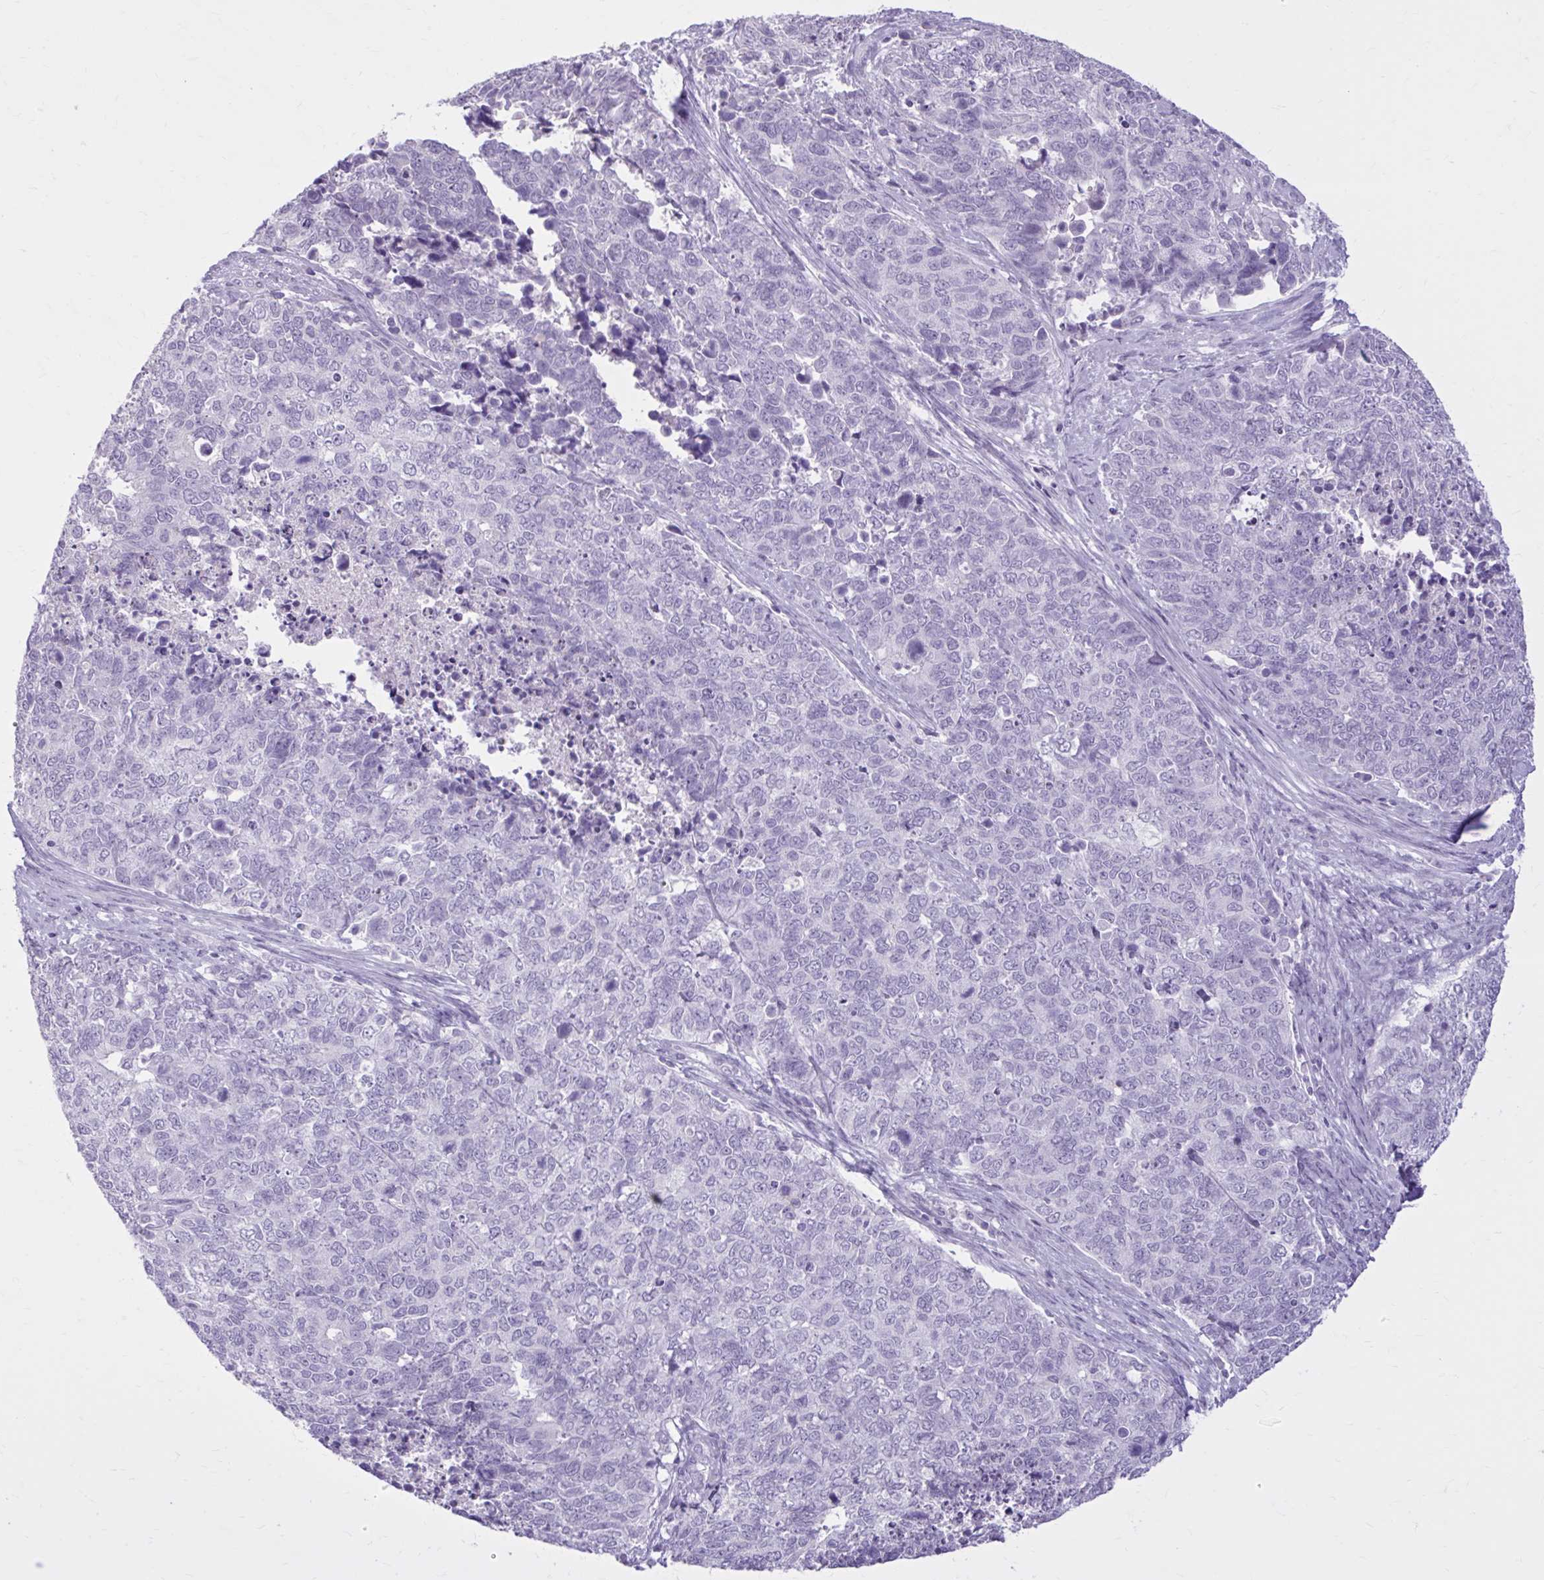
{"staining": {"intensity": "negative", "quantity": "none", "location": "none"}, "tissue": "cervical cancer", "cell_type": "Tumor cells", "image_type": "cancer", "snomed": [{"axis": "morphology", "description": "Adenocarcinoma, NOS"}, {"axis": "topography", "description": "Cervix"}], "caption": "Tumor cells are negative for protein expression in human cervical cancer.", "gene": "OR4B1", "patient": {"sex": "female", "age": 63}}